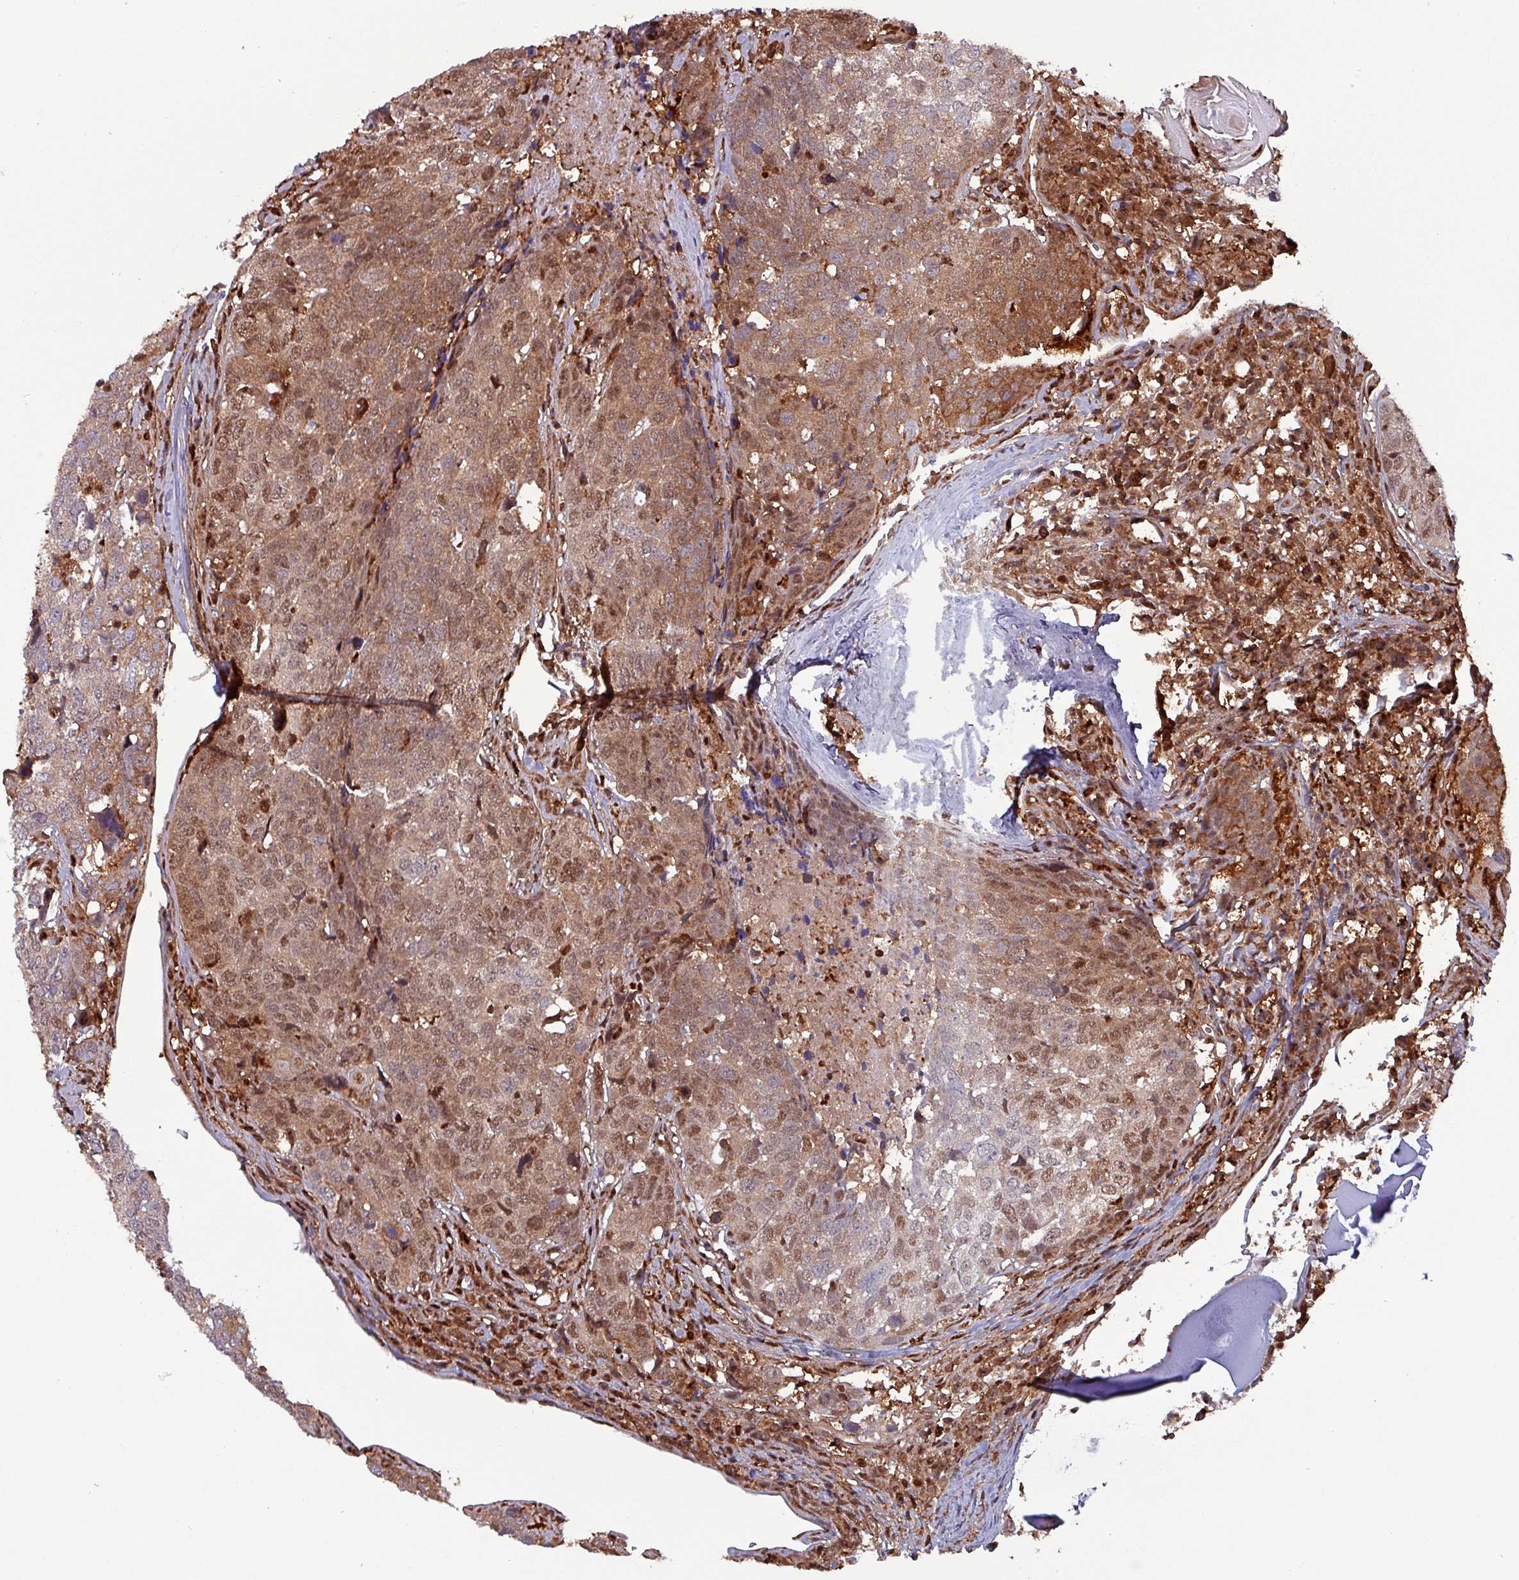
{"staining": {"intensity": "moderate", "quantity": "25%-75%", "location": "cytoplasmic/membranous,nuclear"}, "tissue": "head and neck cancer", "cell_type": "Tumor cells", "image_type": "cancer", "snomed": [{"axis": "morphology", "description": "Normal tissue, NOS"}, {"axis": "morphology", "description": "Squamous cell carcinoma, NOS"}, {"axis": "topography", "description": "Skeletal muscle"}, {"axis": "topography", "description": "Vascular tissue"}, {"axis": "topography", "description": "Peripheral nerve tissue"}, {"axis": "topography", "description": "Head-Neck"}], "caption": "An immunohistochemistry (IHC) micrograph of neoplastic tissue is shown. Protein staining in brown labels moderate cytoplasmic/membranous and nuclear positivity in head and neck cancer within tumor cells.", "gene": "PSMB8", "patient": {"sex": "male", "age": 66}}